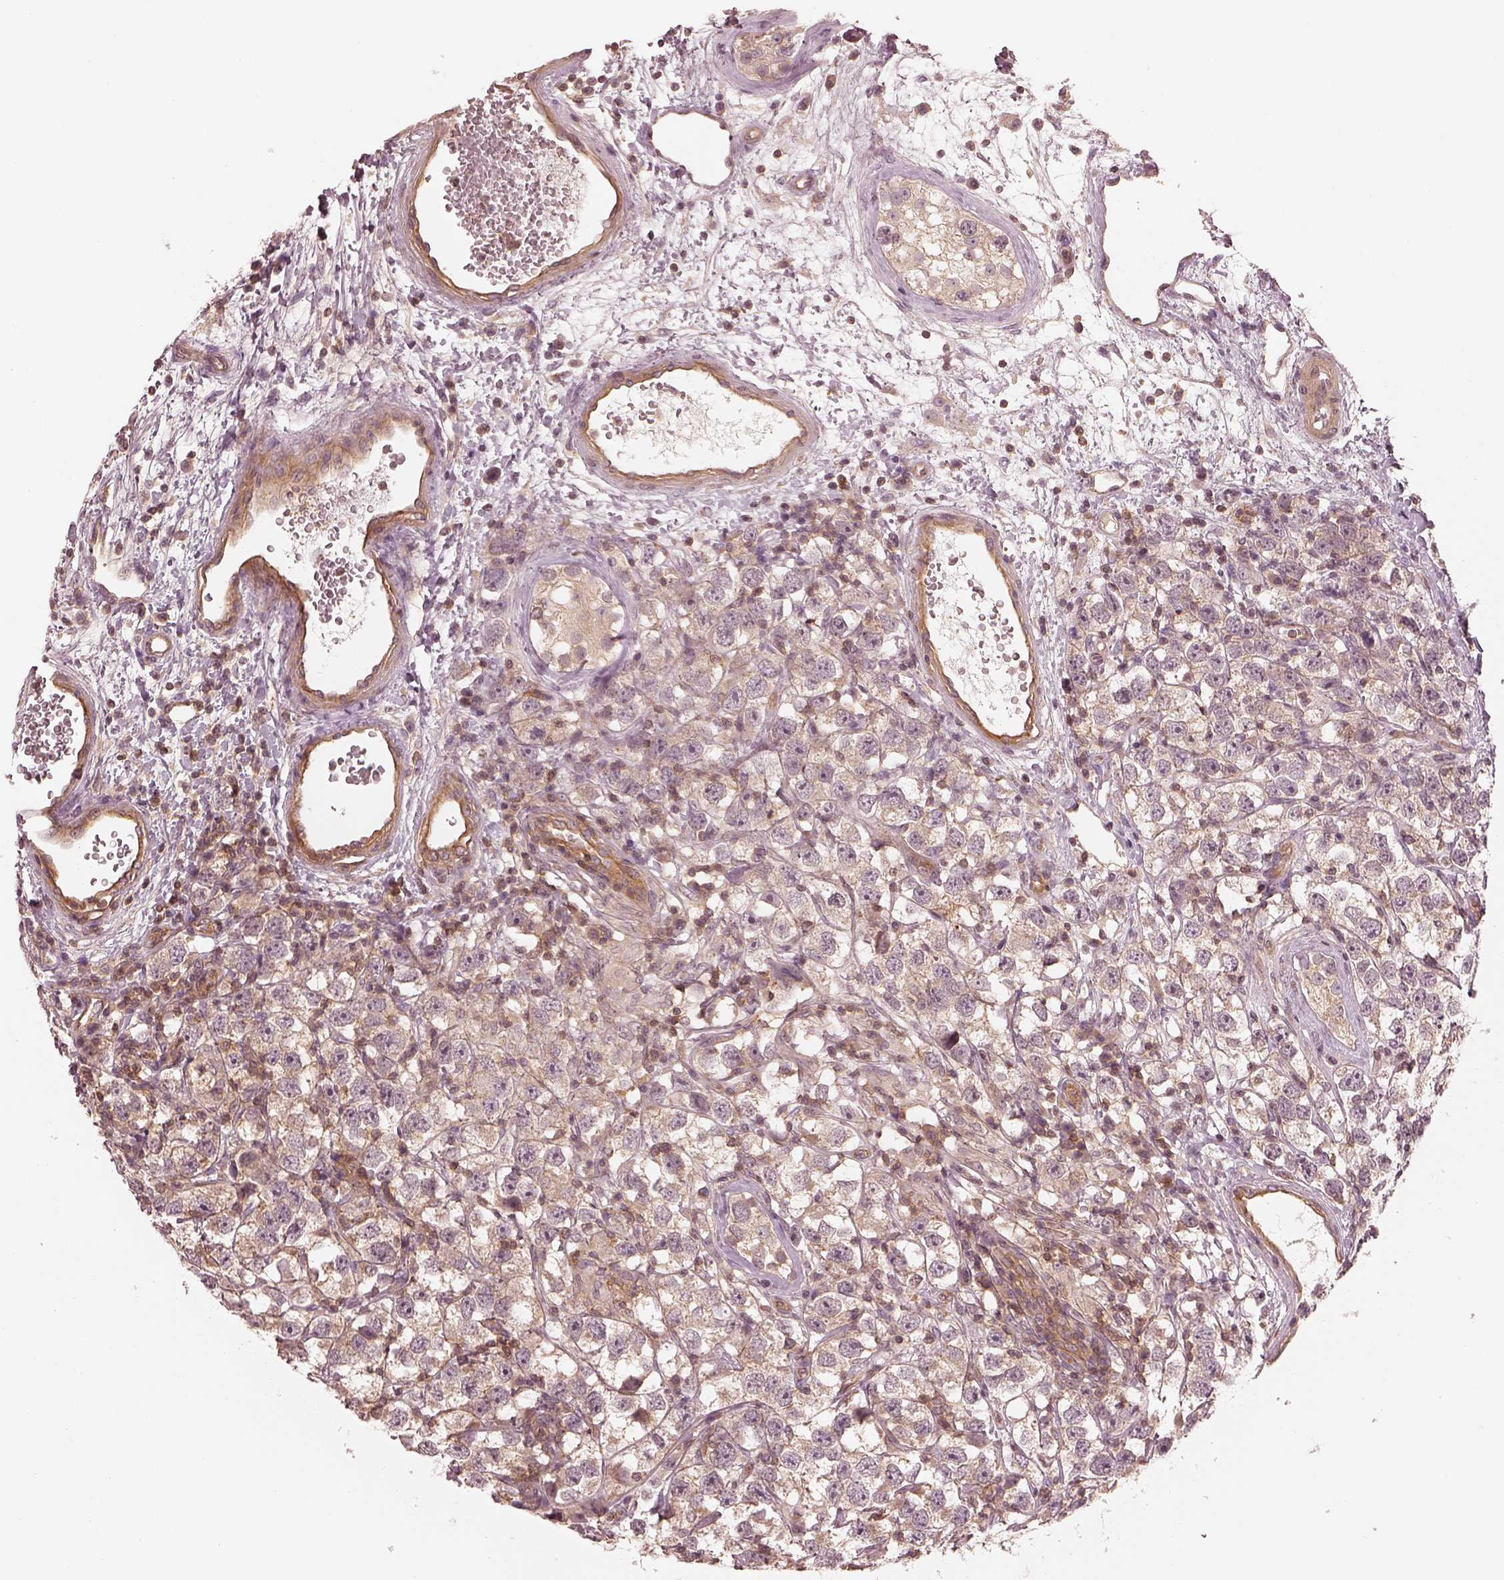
{"staining": {"intensity": "negative", "quantity": "none", "location": "none"}, "tissue": "testis cancer", "cell_type": "Tumor cells", "image_type": "cancer", "snomed": [{"axis": "morphology", "description": "Seminoma, NOS"}, {"axis": "topography", "description": "Testis"}], "caption": "Immunohistochemical staining of human testis cancer displays no significant staining in tumor cells.", "gene": "FAM107B", "patient": {"sex": "male", "age": 26}}